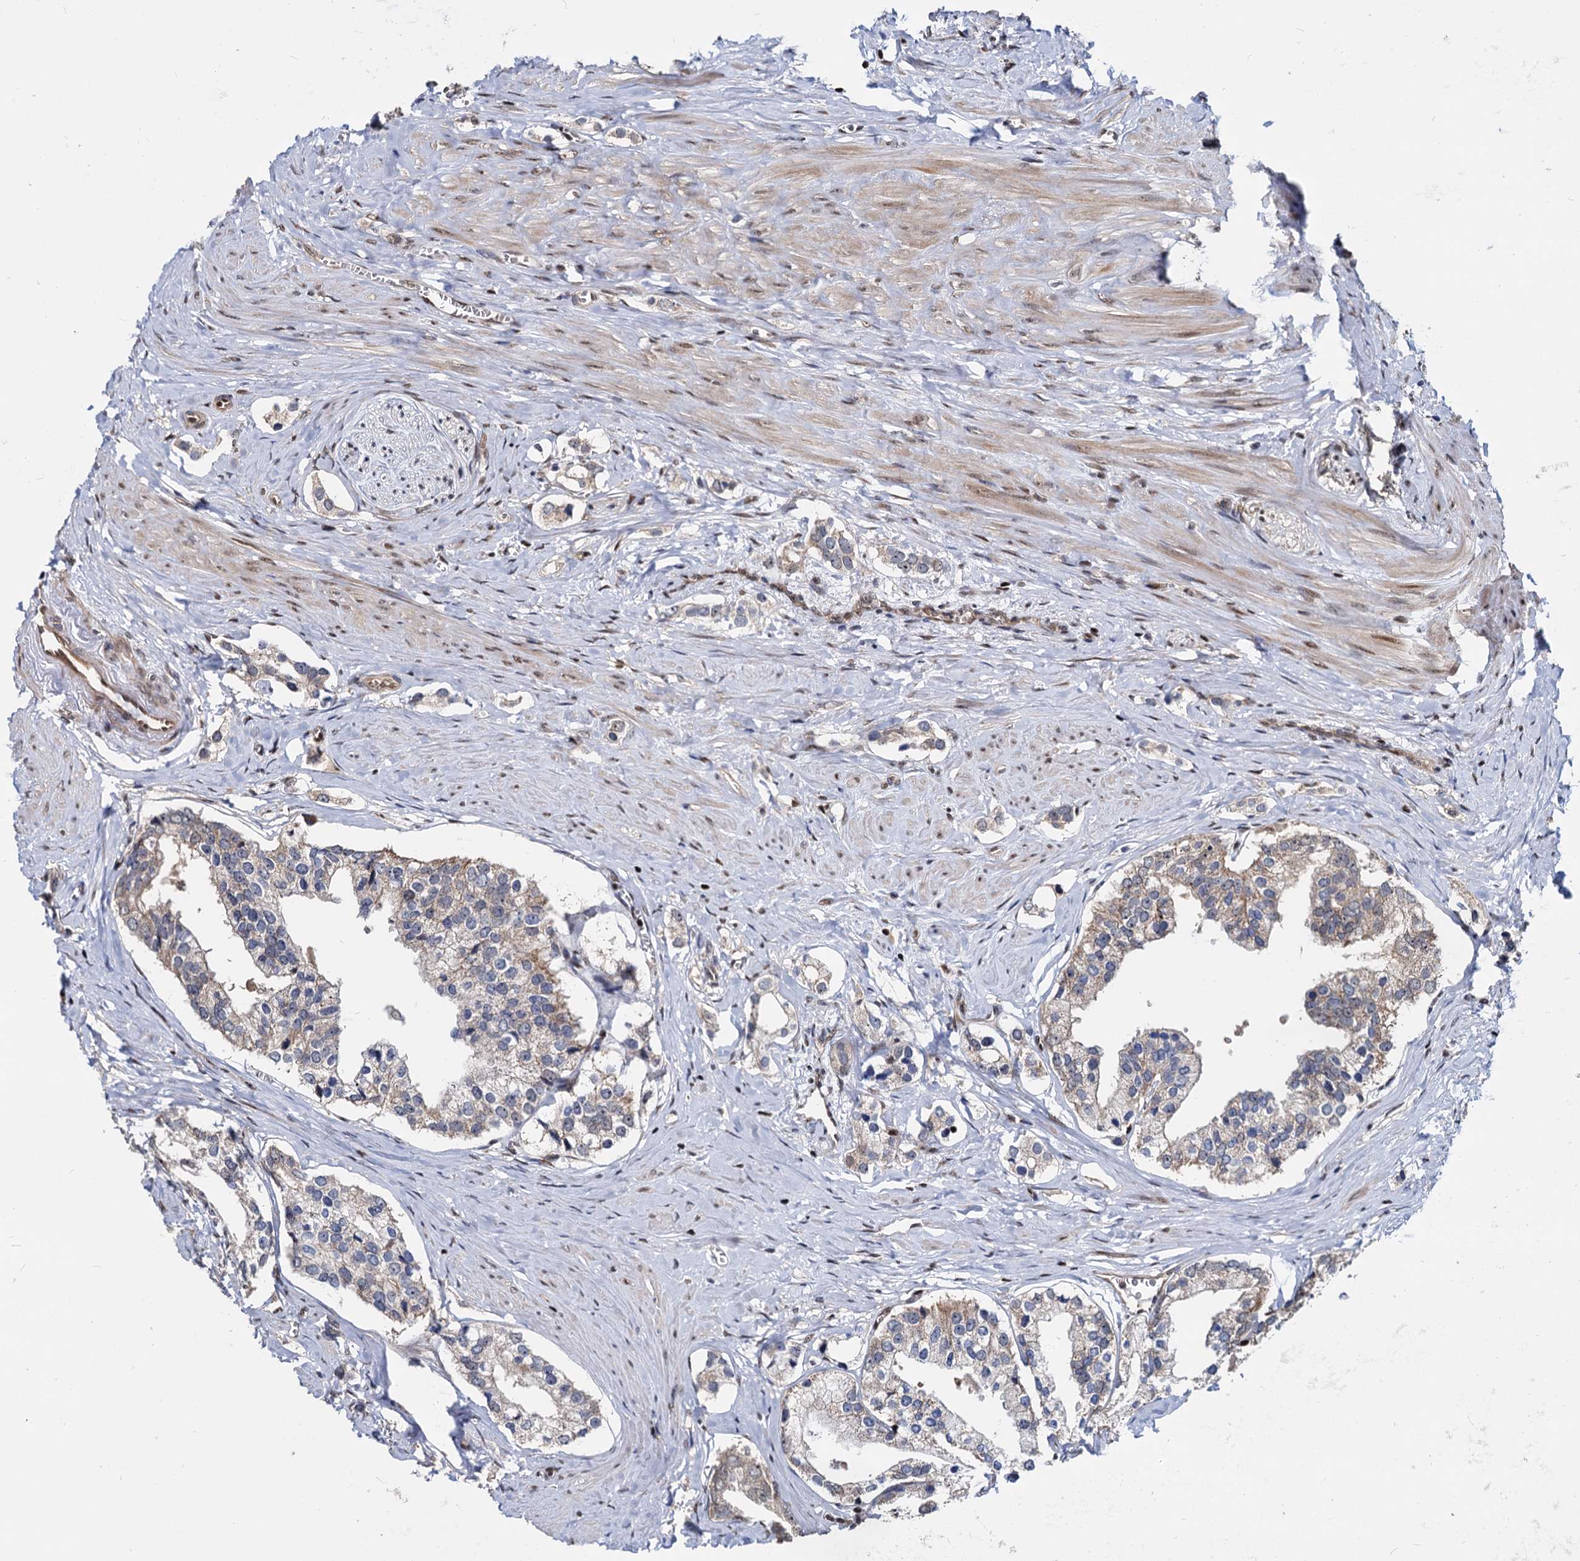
{"staining": {"intensity": "weak", "quantity": "<25%", "location": "cytoplasmic/membranous"}, "tissue": "prostate cancer", "cell_type": "Tumor cells", "image_type": "cancer", "snomed": [{"axis": "morphology", "description": "Adenocarcinoma, High grade"}, {"axis": "topography", "description": "Prostate"}], "caption": "The histopathology image displays no staining of tumor cells in high-grade adenocarcinoma (prostate).", "gene": "UBLCP1", "patient": {"sex": "male", "age": 66}}